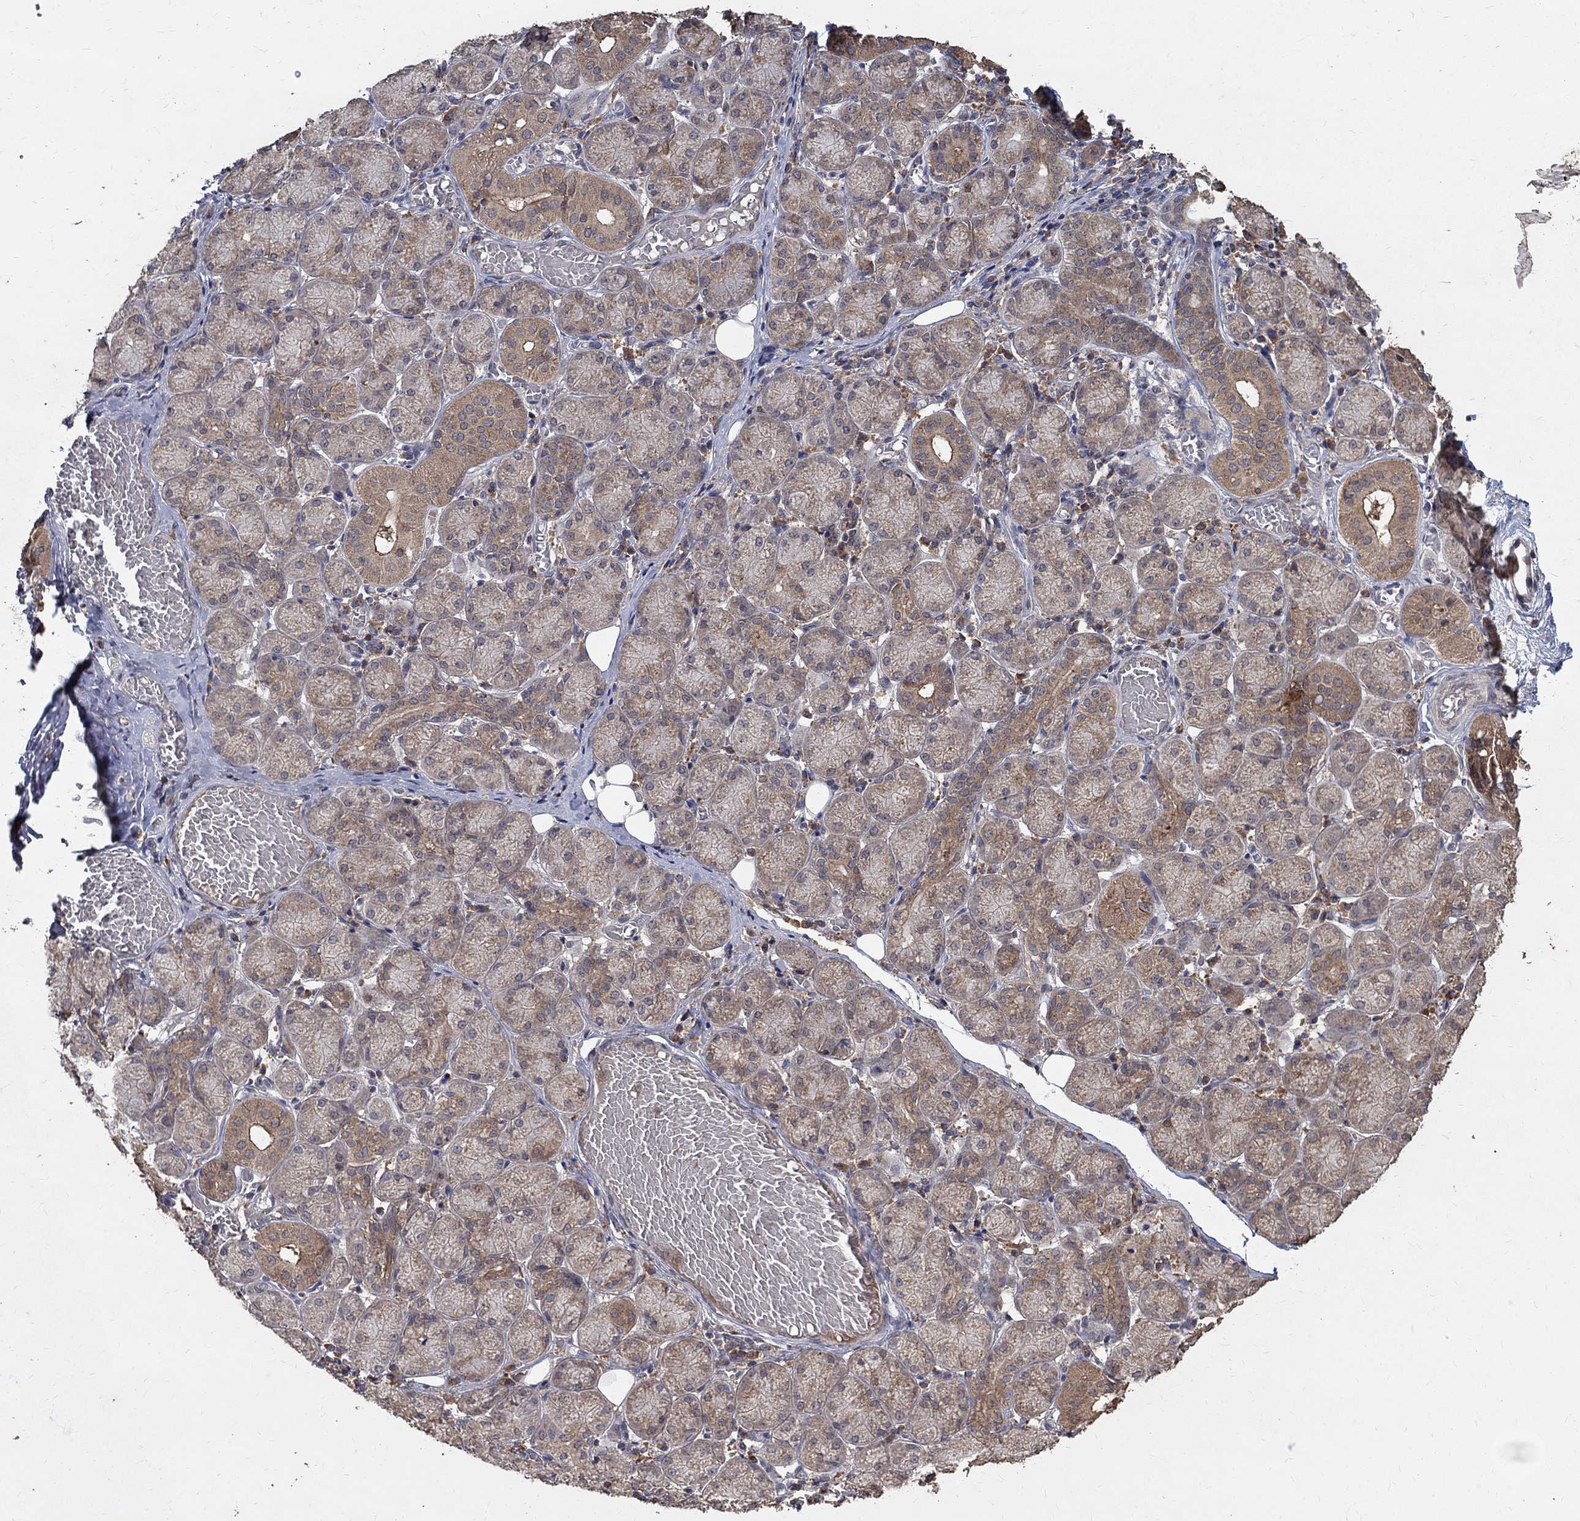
{"staining": {"intensity": "strong", "quantity": "<25%", "location": "cytoplasmic/membranous"}, "tissue": "salivary gland", "cell_type": "Glandular cells", "image_type": "normal", "snomed": [{"axis": "morphology", "description": "Normal tissue, NOS"}, {"axis": "topography", "description": "Salivary gland"}, {"axis": "topography", "description": "Peripheral nerve tissue"}], "caption": "About <25% of glandular cells in unremarkable salivary gland reveal strong cytoplasmic/membranous protein staining as visualized by brown immunohistochemical staining.", "gene": "C17orf75", "patient": {"sex": "female", "age": 24}}